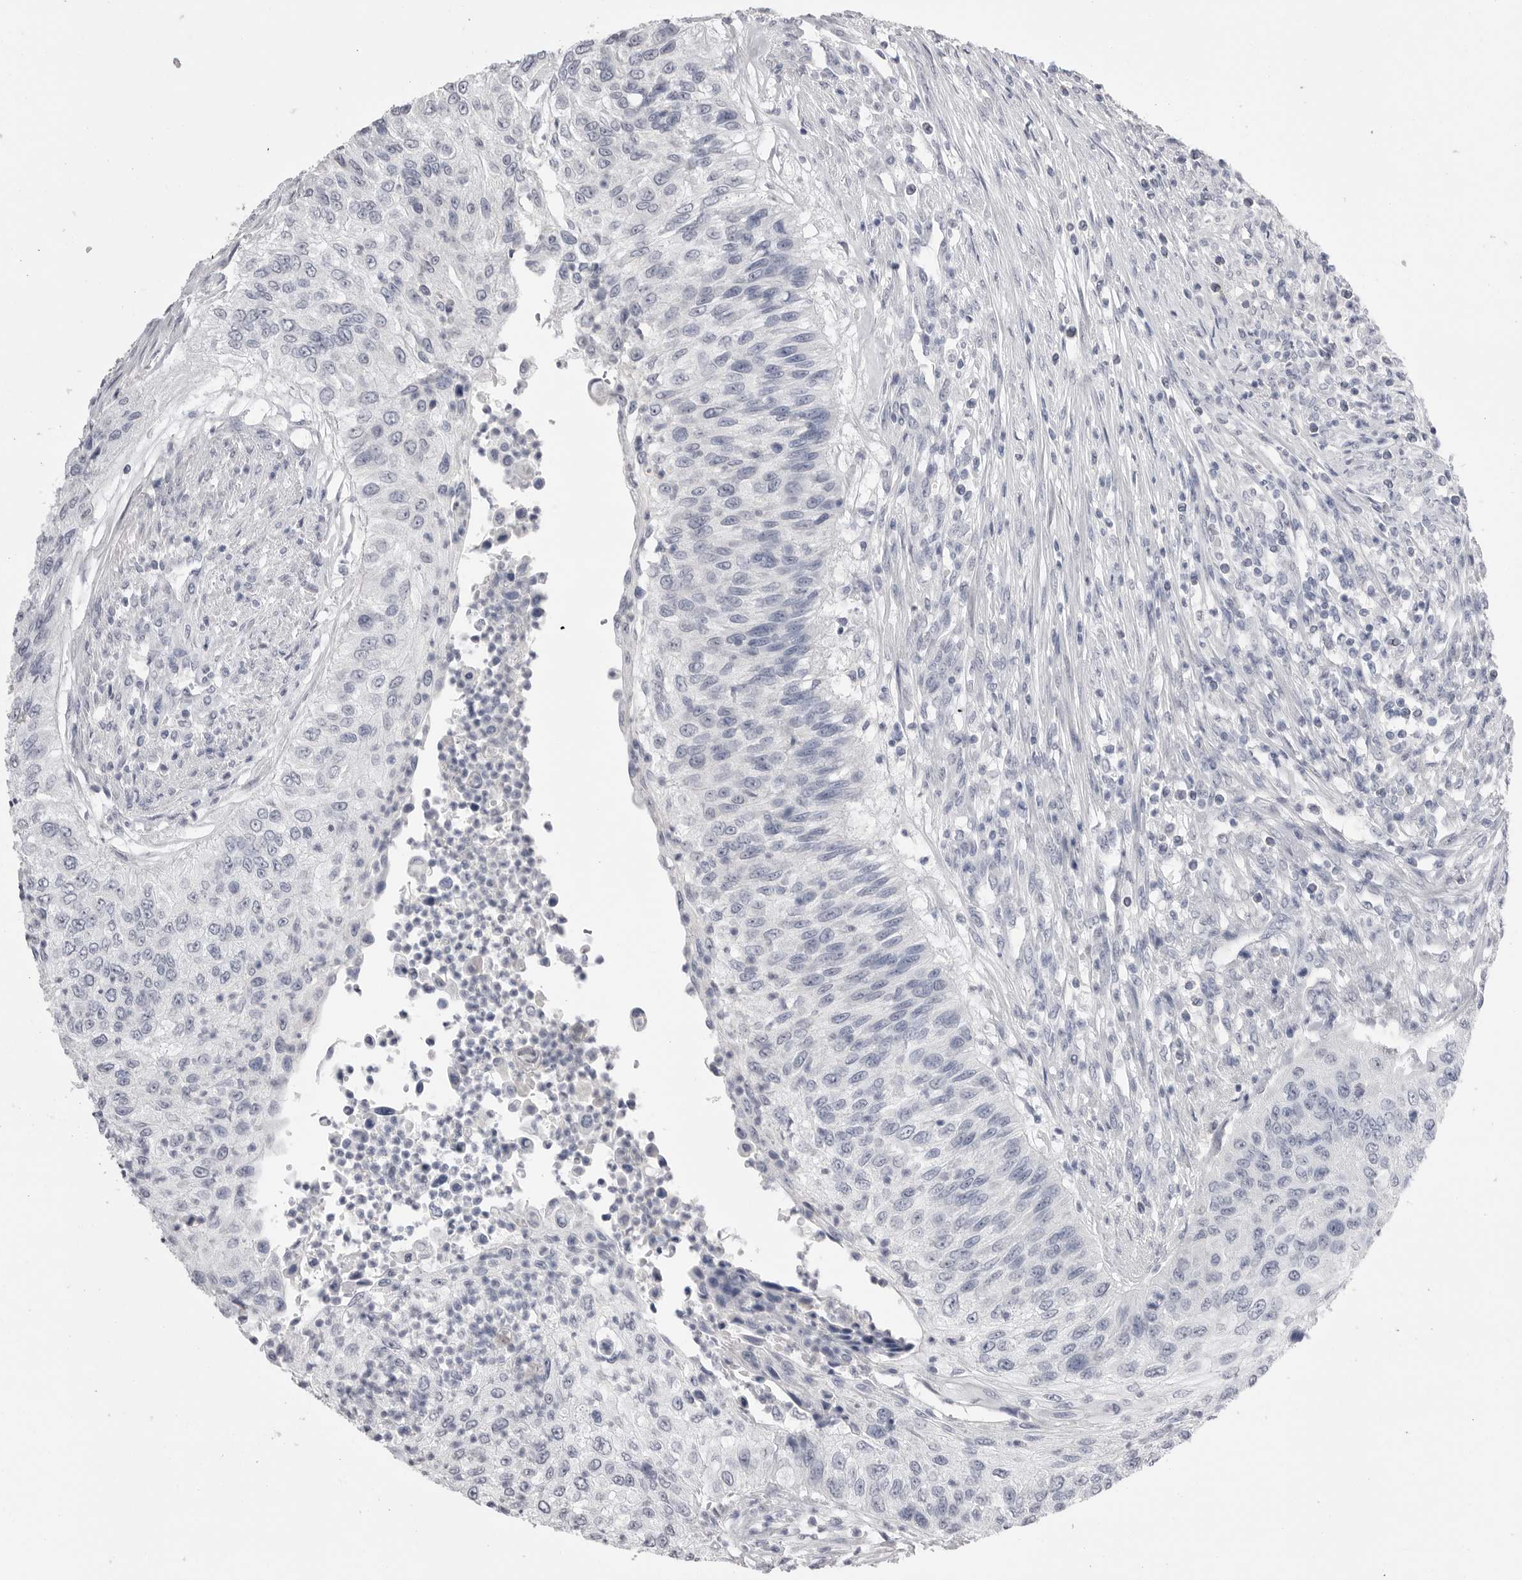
{"staining": {"intensity": "negative", "quantity": "none", "location": "none"}, "tissue": "urothelial cancer", "cell_type": "Tumor cells", "image_type": "cancer", "snomed": [{"axis": "morphology", "description": "Urothelial carcinoma, High grade"}, {"axis": "topography", "description": "Urinary bladder"}], "caption": "Immunohistochemical staining of urothelial carcinoma (high-grade) demonstrates no significant expression in tumor cells.", "gene": "CPB1", "patient": {"sex": "female", "age": 60}}